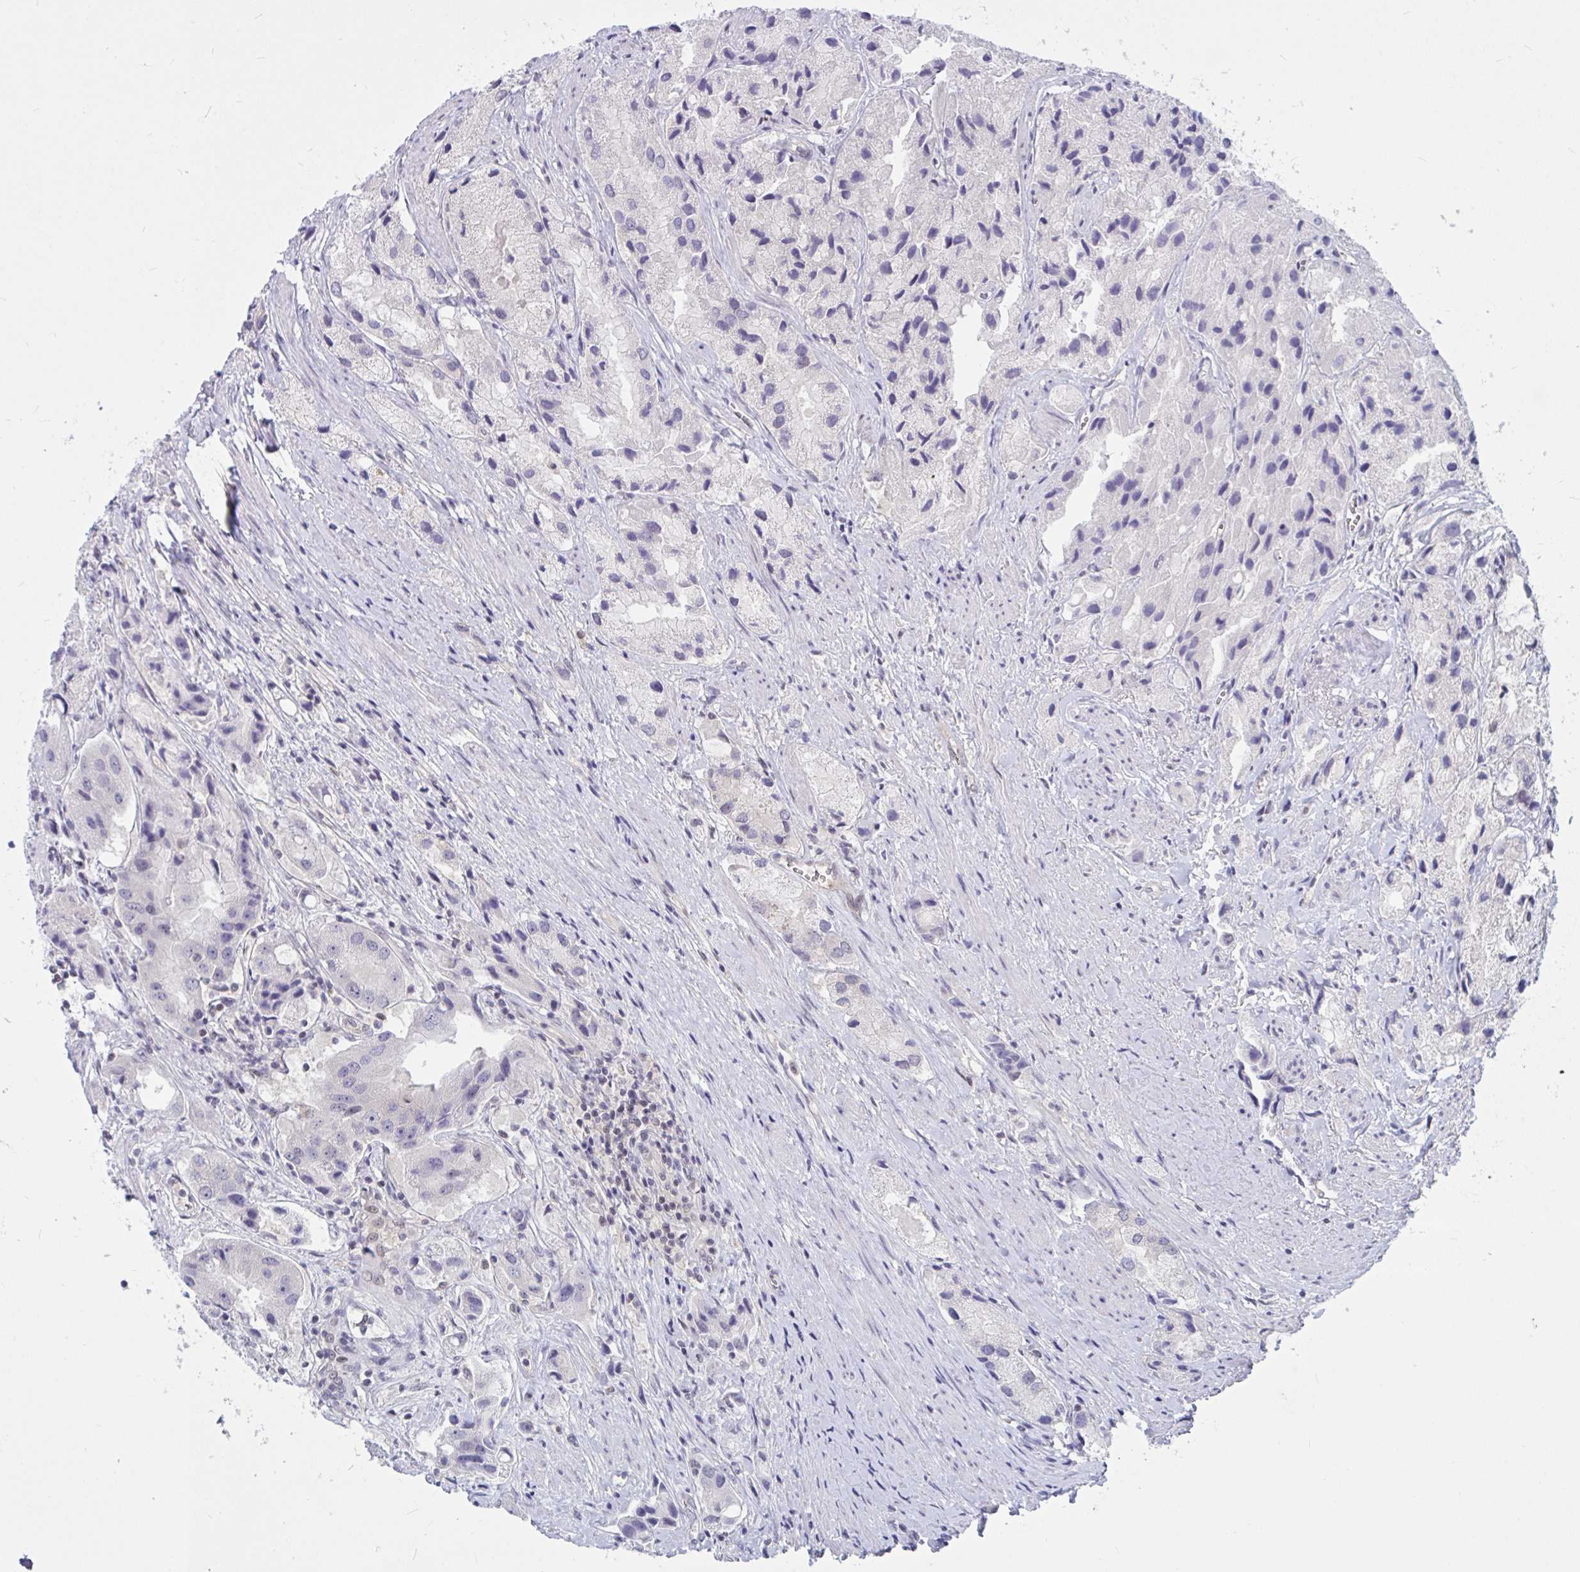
{"staining": {"intensity": "negative", "quantity": "none", "location": "none"}, "tissue": "prostate cancer", "cell_type": "Tumor cells", "image_type": "cancer", "snomed": [{"axis": "morphology", "description": "Adenocarcinoma, Low grade"}, {"axis": "topography", "description": "Prostate"}], "caption": "Immunohistochemical staining of prostate low-grade adenocarcinoma exhibits no significant expression in tumor cells.", "gene": "TSN", "patient": {"sex": "male", "age": 69}}